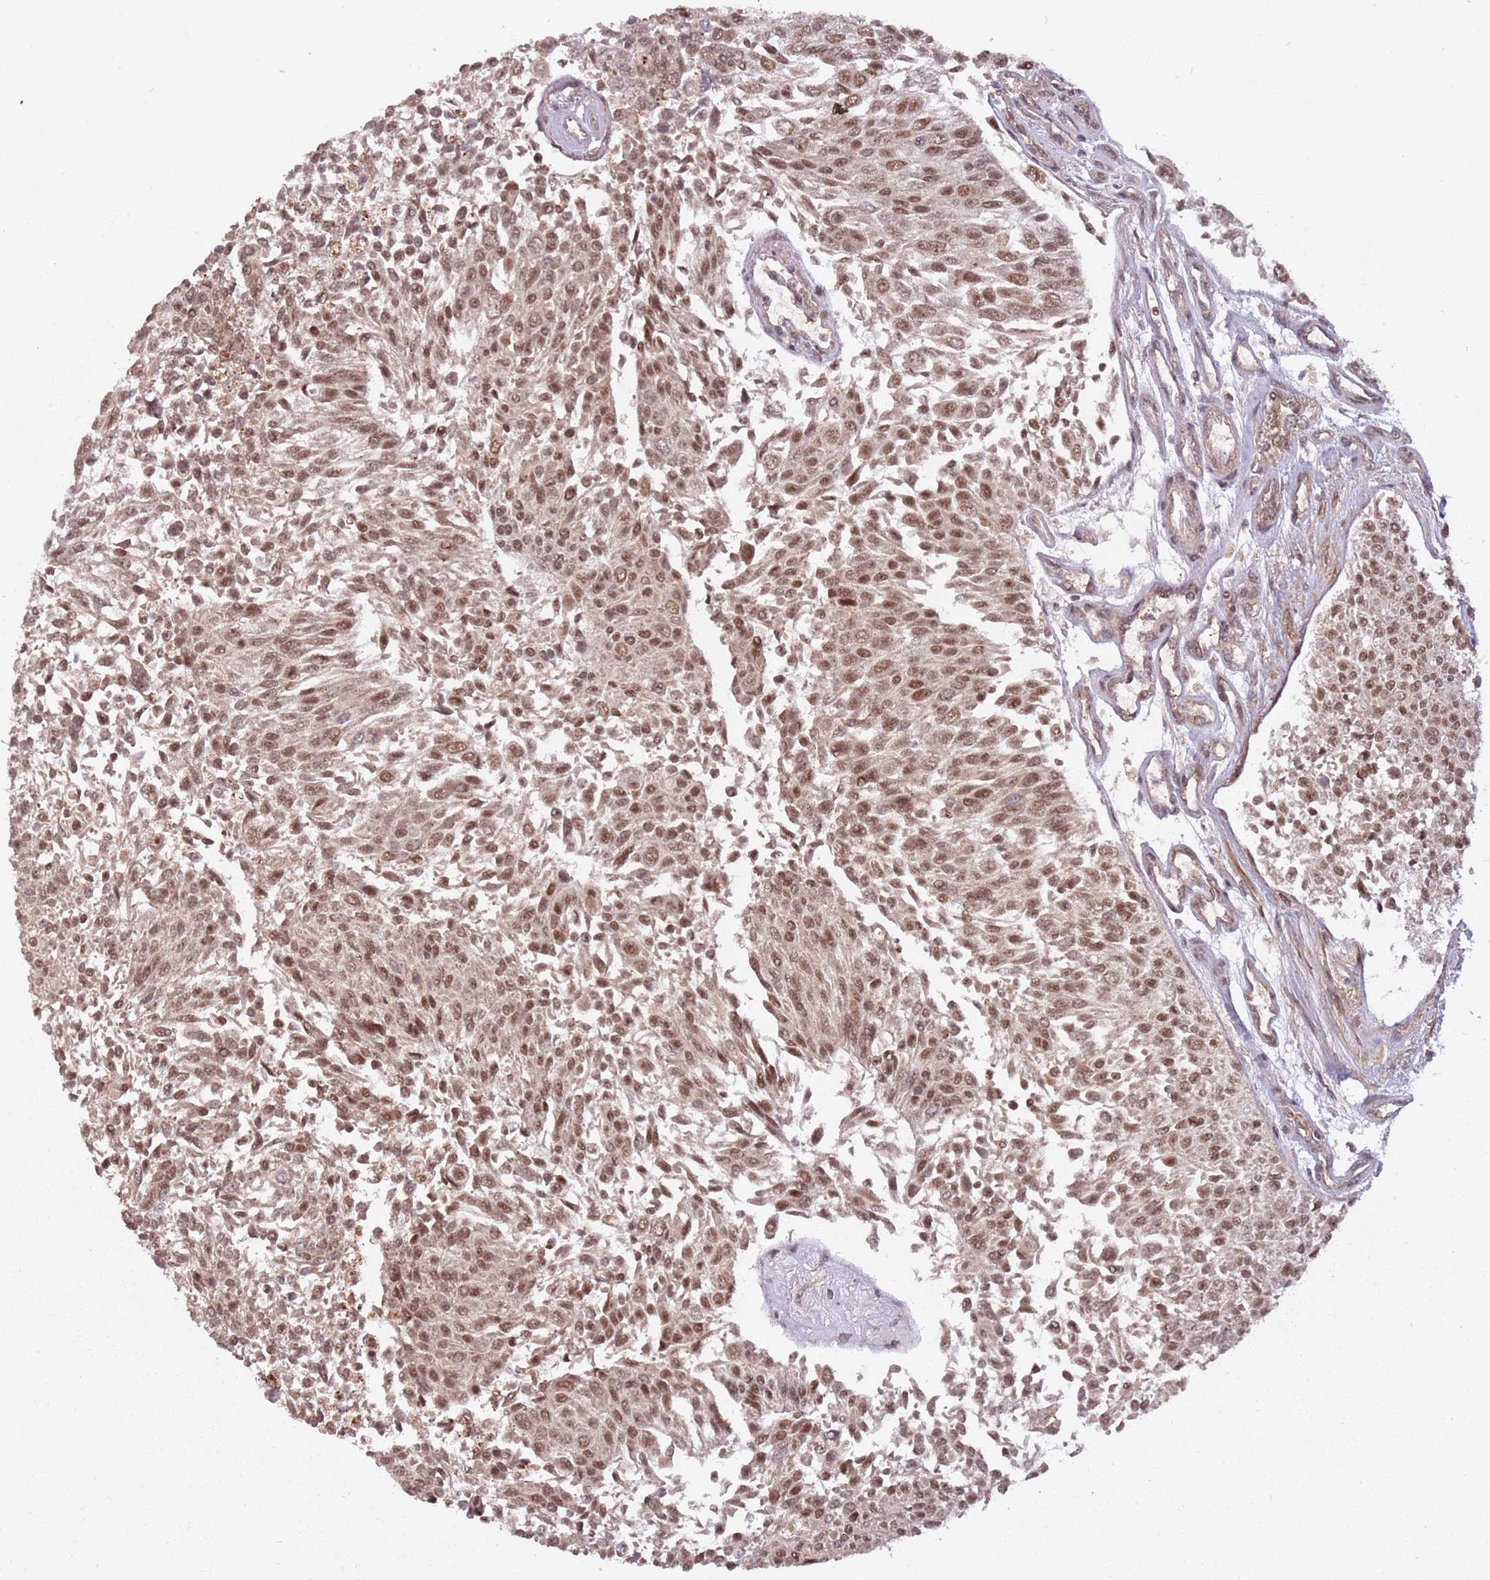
{"staining": {"intensity": "moderate", "quantity": ">75%", "location": "nuclear"}, "tissue": "urothelial cancer", "cell_type": "Tumor cells", "image_type": "cancer", "snomed": [{"axis": "morphology", "description": "Urothelial carcinoma, NOS"}, {"axis": "topography", "description": "Urinary bladder"}], "caption": "Tumor cells display moderate nuclear staining in about >75% of cells in transitional cell carcinoma.", "gene": "SUDS3", "patient": {"sex": "male", "age": 55}}